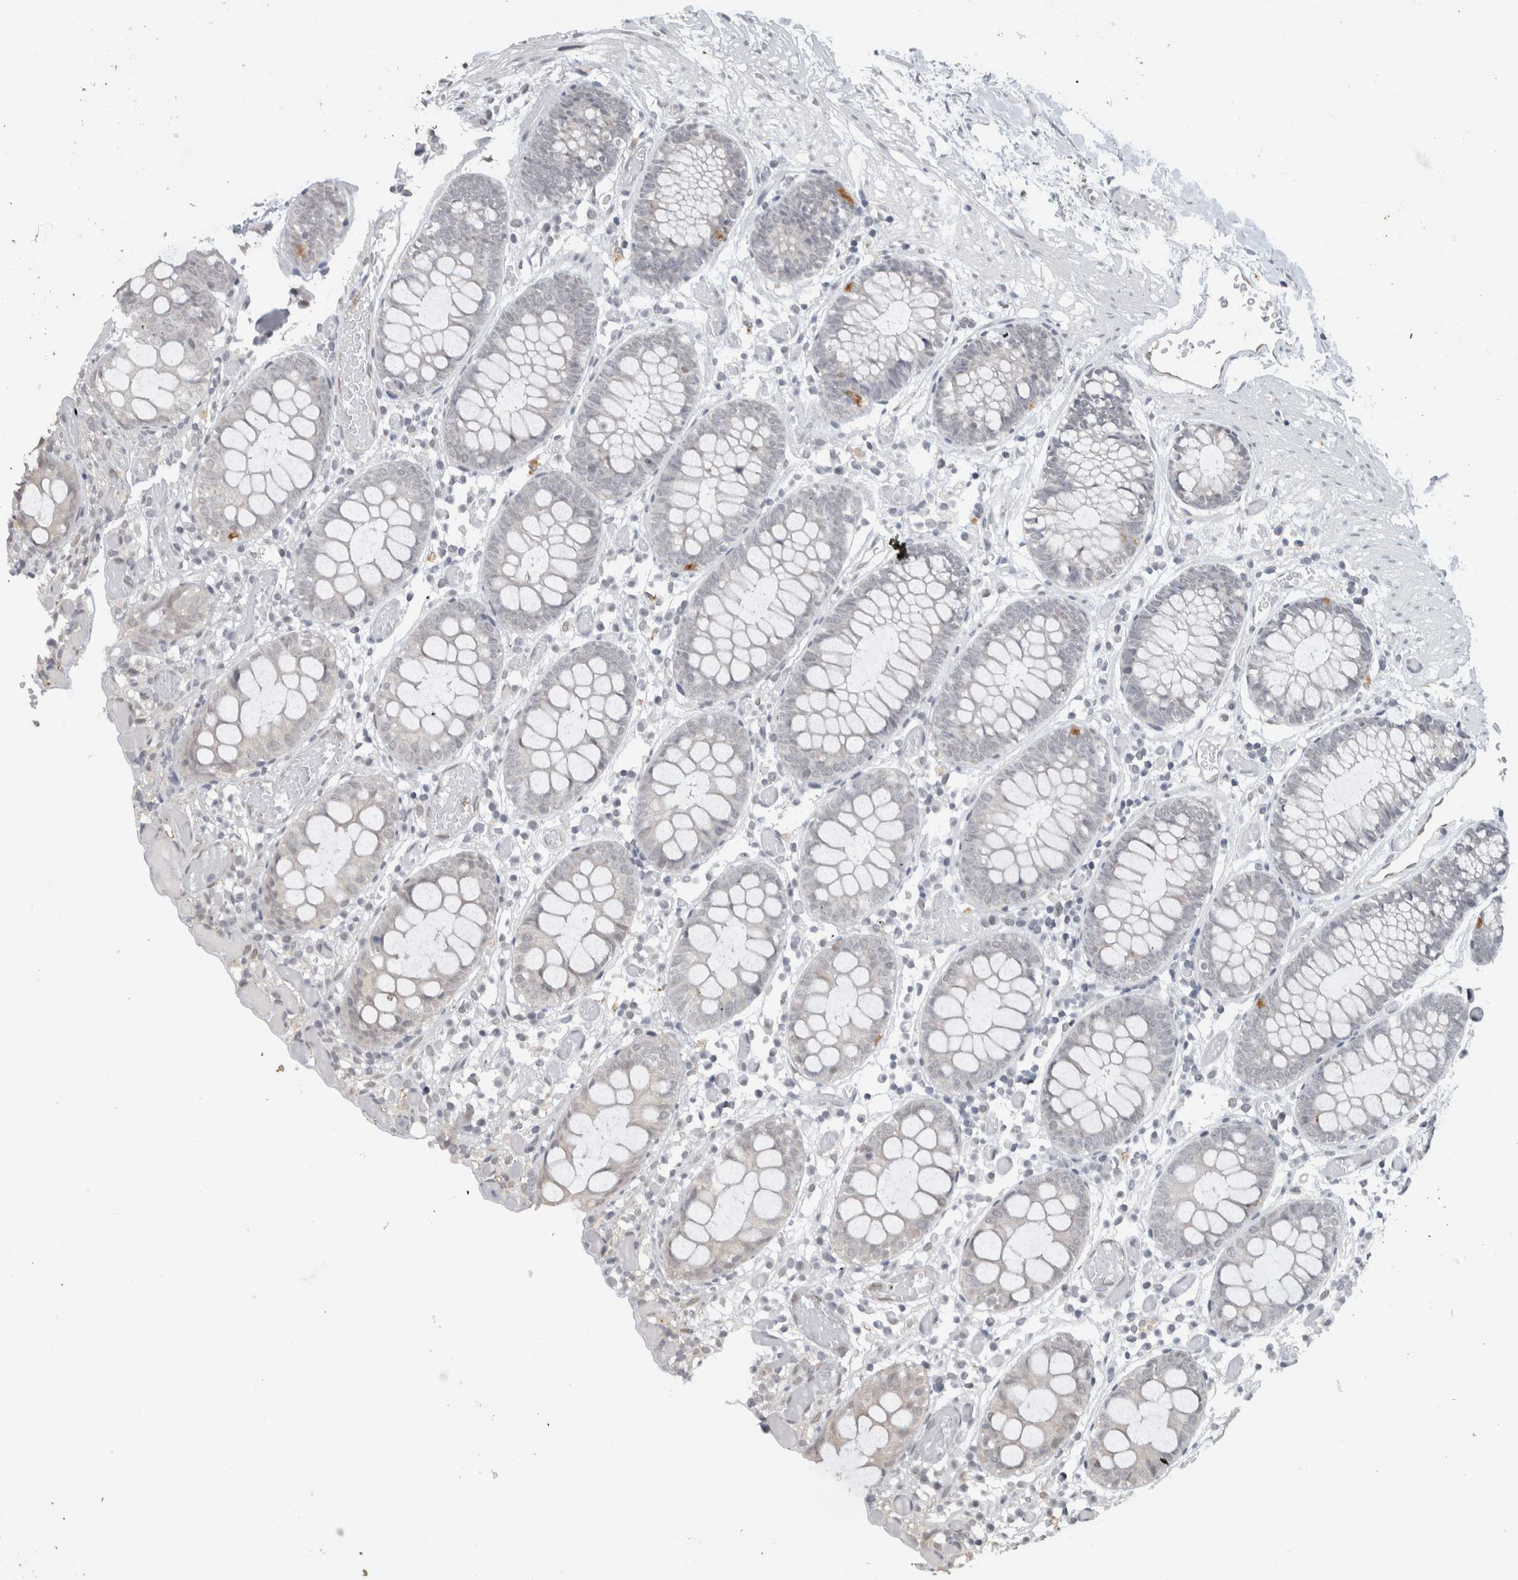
{"staining": {"intensity": "weak", "quantity": "25%-75%", "location": "cytoplasmic/membranous"}, "tissue": "colon", "cell_type": "Endothelial cells", "image_type": "normal", "snomed": [{"axis": "morphology", "description": "Normal tissue, NOS"}, {"axis": "topography", "description": "Colon"}], "caption": "This is an image of immunohistochemistry (IHC) staining of unremarkable colon, which shows weak positivity in the cytoplasmic/membranous of endothelial cells.", "gene": "PRXL2A", "patient": {"sex": "male", "age": 14}}